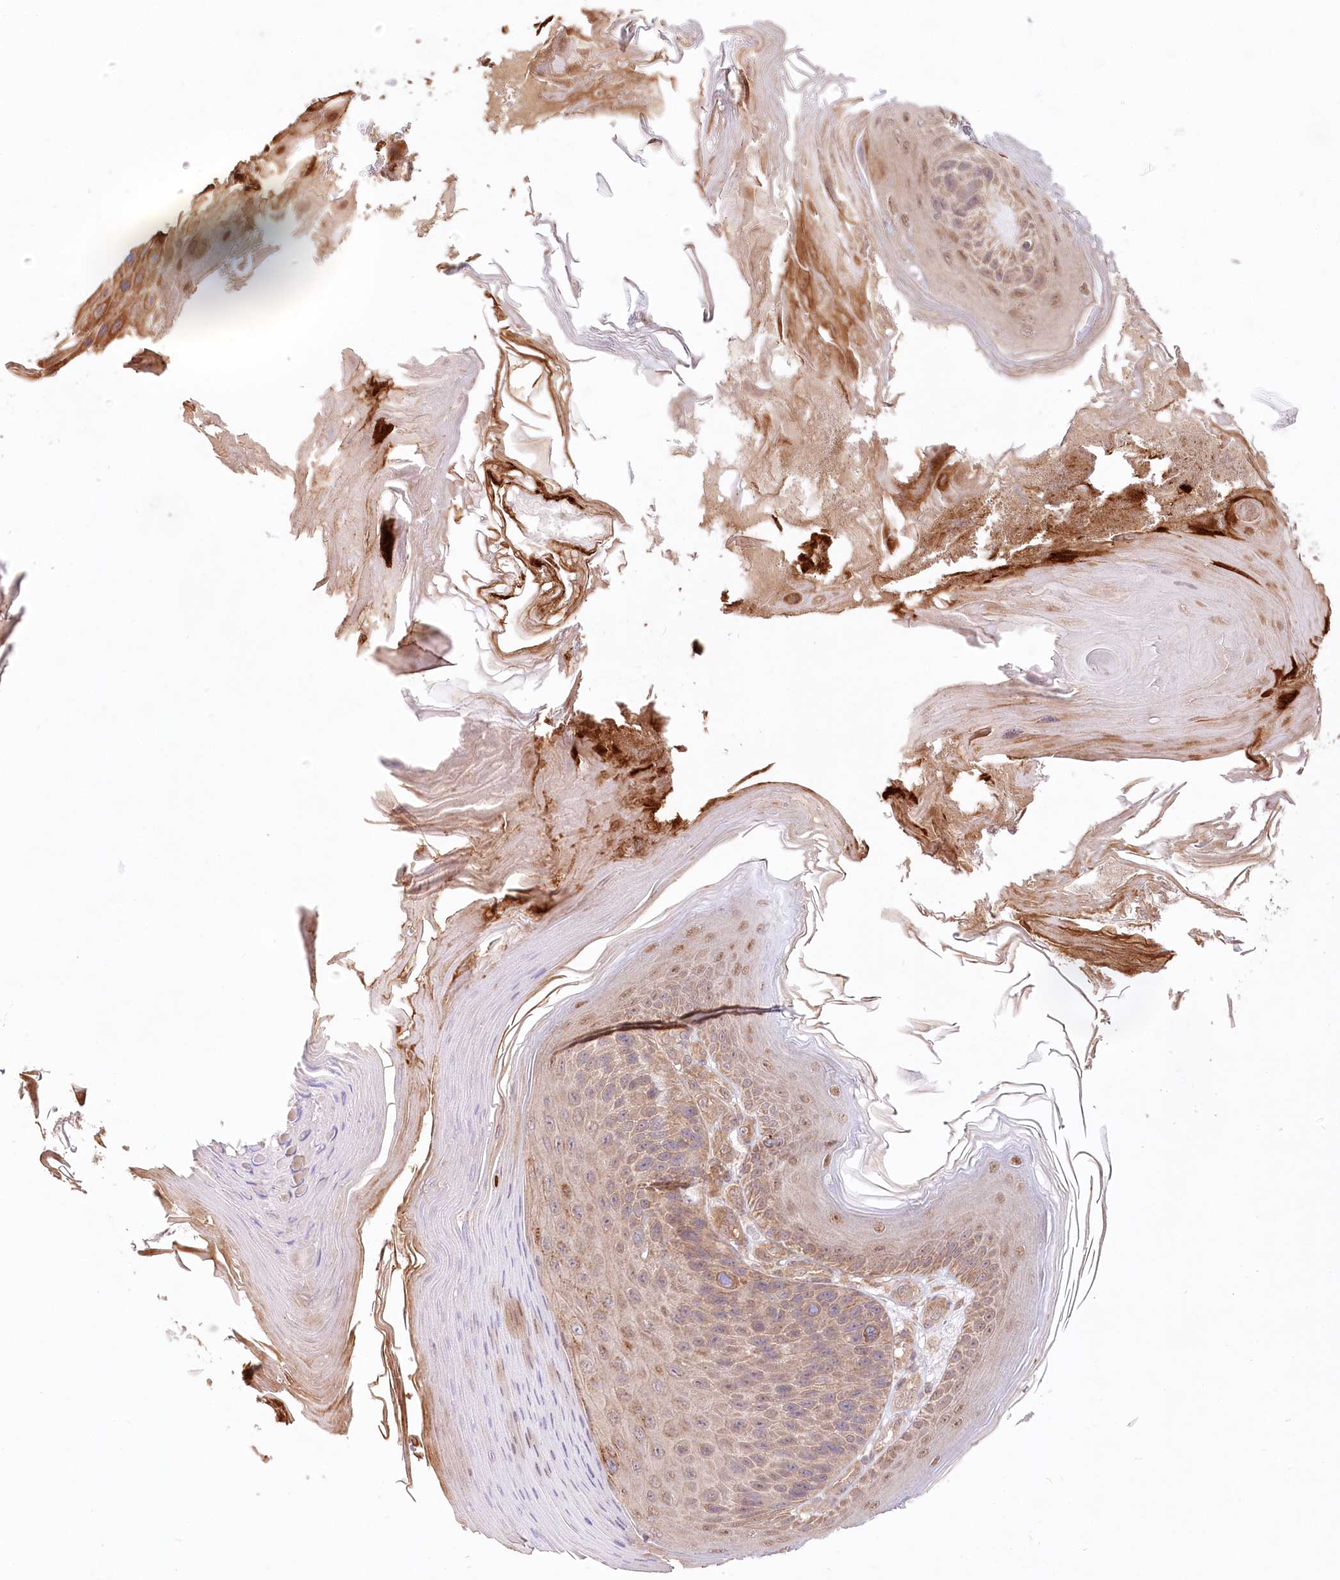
{"staining": {"intensity": "weak", "quantity": ">75%", "location": "cytoplasmic/membranous,nuclear"}, "tissue": "skin cancer", "cell_type": "Tumor cells", "image_type": "cancer", "snomed": [{"axis": "morphology", "description": "Squamous cell carcinoma, NOS"}, {"axis": "topography", "description": "Skin"}], "caption": "Weak cytoplasmic/membranous and nuclear positivity for a protein is appreciated in about >75% of tumor cells of skin cancer using immunohistochemistry (IHC).", "gene": "CEP70", "patient": {"sex": "female", "age": 88}}